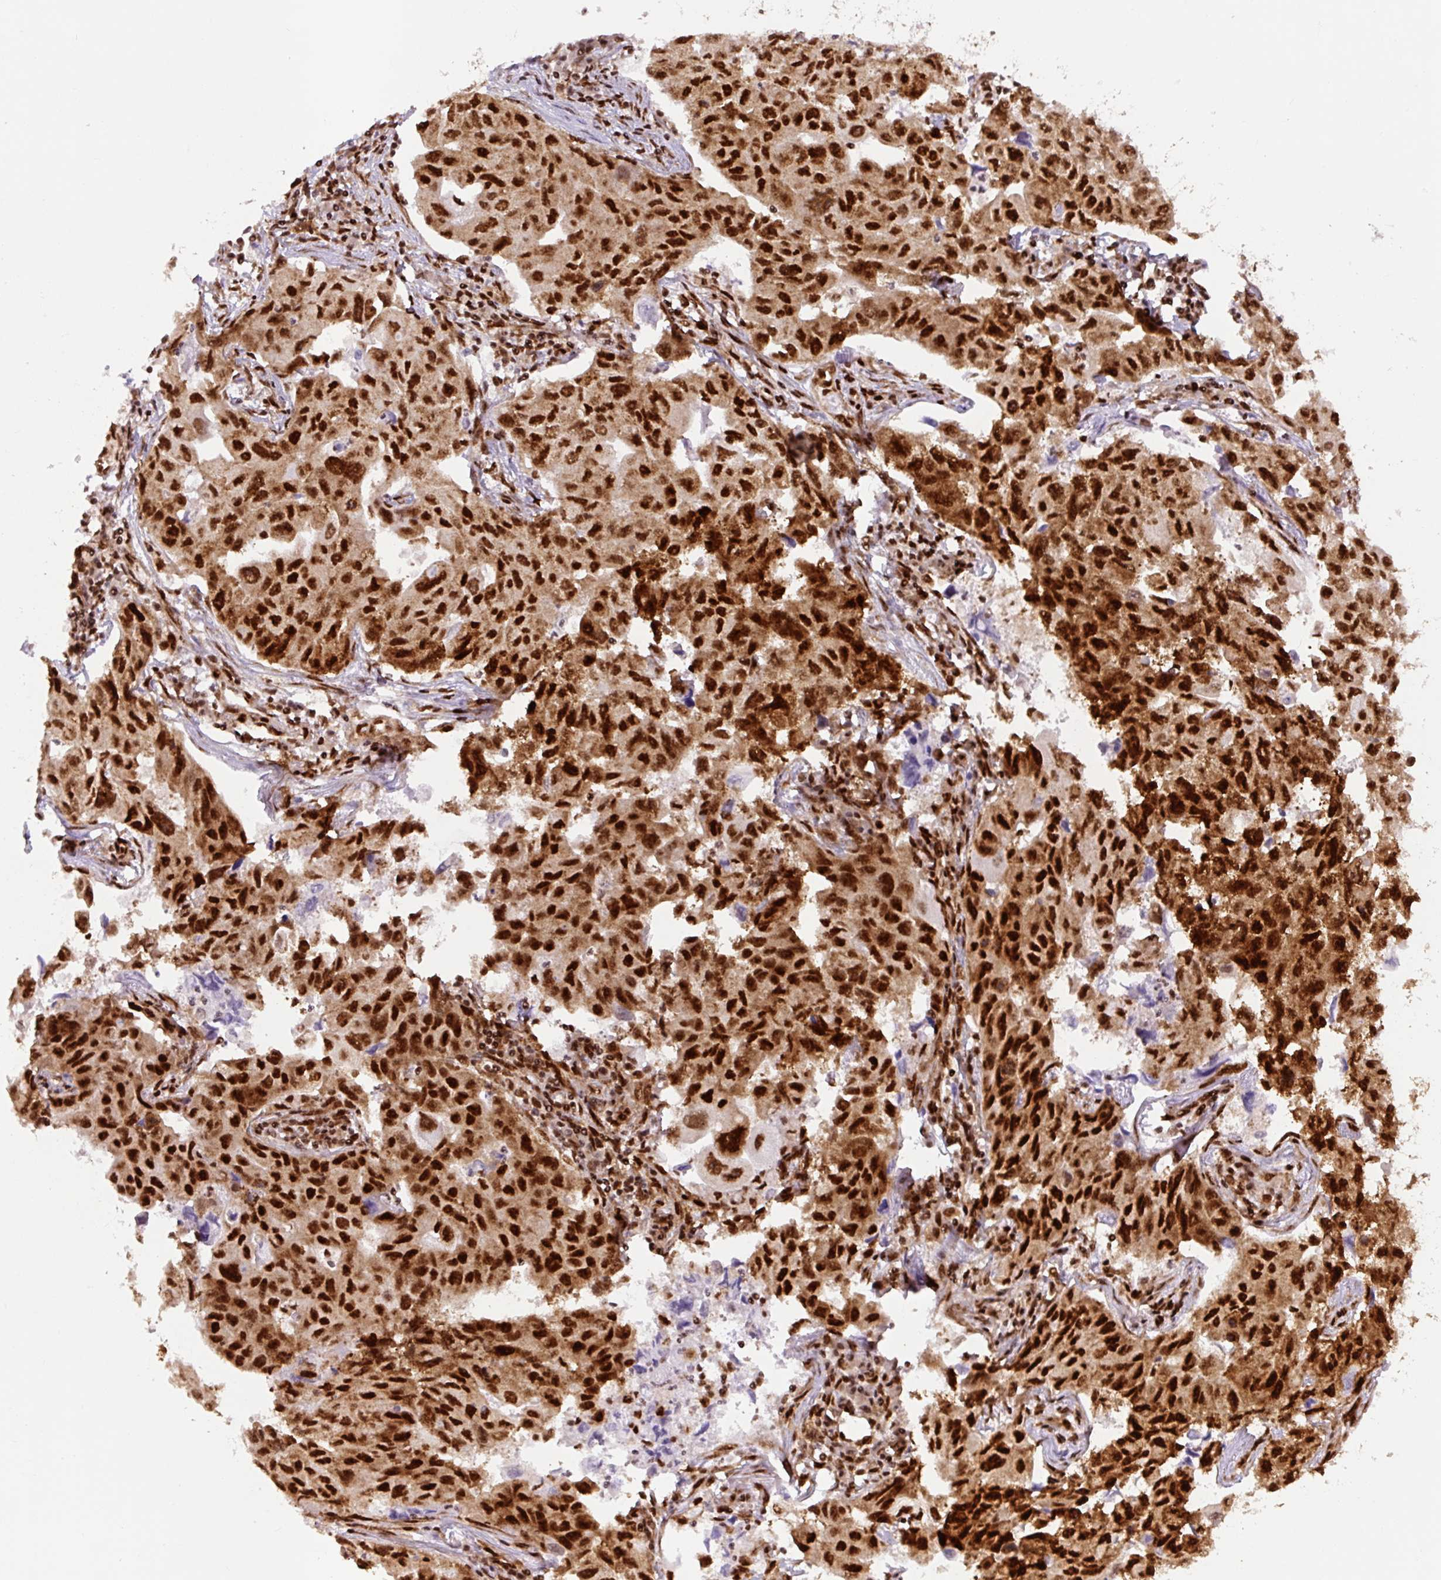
{"staining": {"intensity": "strong", "quantity": ">75%", "location": "nuclear"}, "tissue": "lung cancer", "cell_type": "Tumor cells", "image_type": "cancer", "snomed": [{"axis": "morphology", "description": "Adenocarcinoma, NOS"}, {"axis": "topography", "description": "Lung"}], "caption": "Tumor cells reveal high levels of strong nuclear expression in approximately >75% of cells in human lung cancer.", "gene": "FUS", "patient": {"sex": "male", "age": 64}}